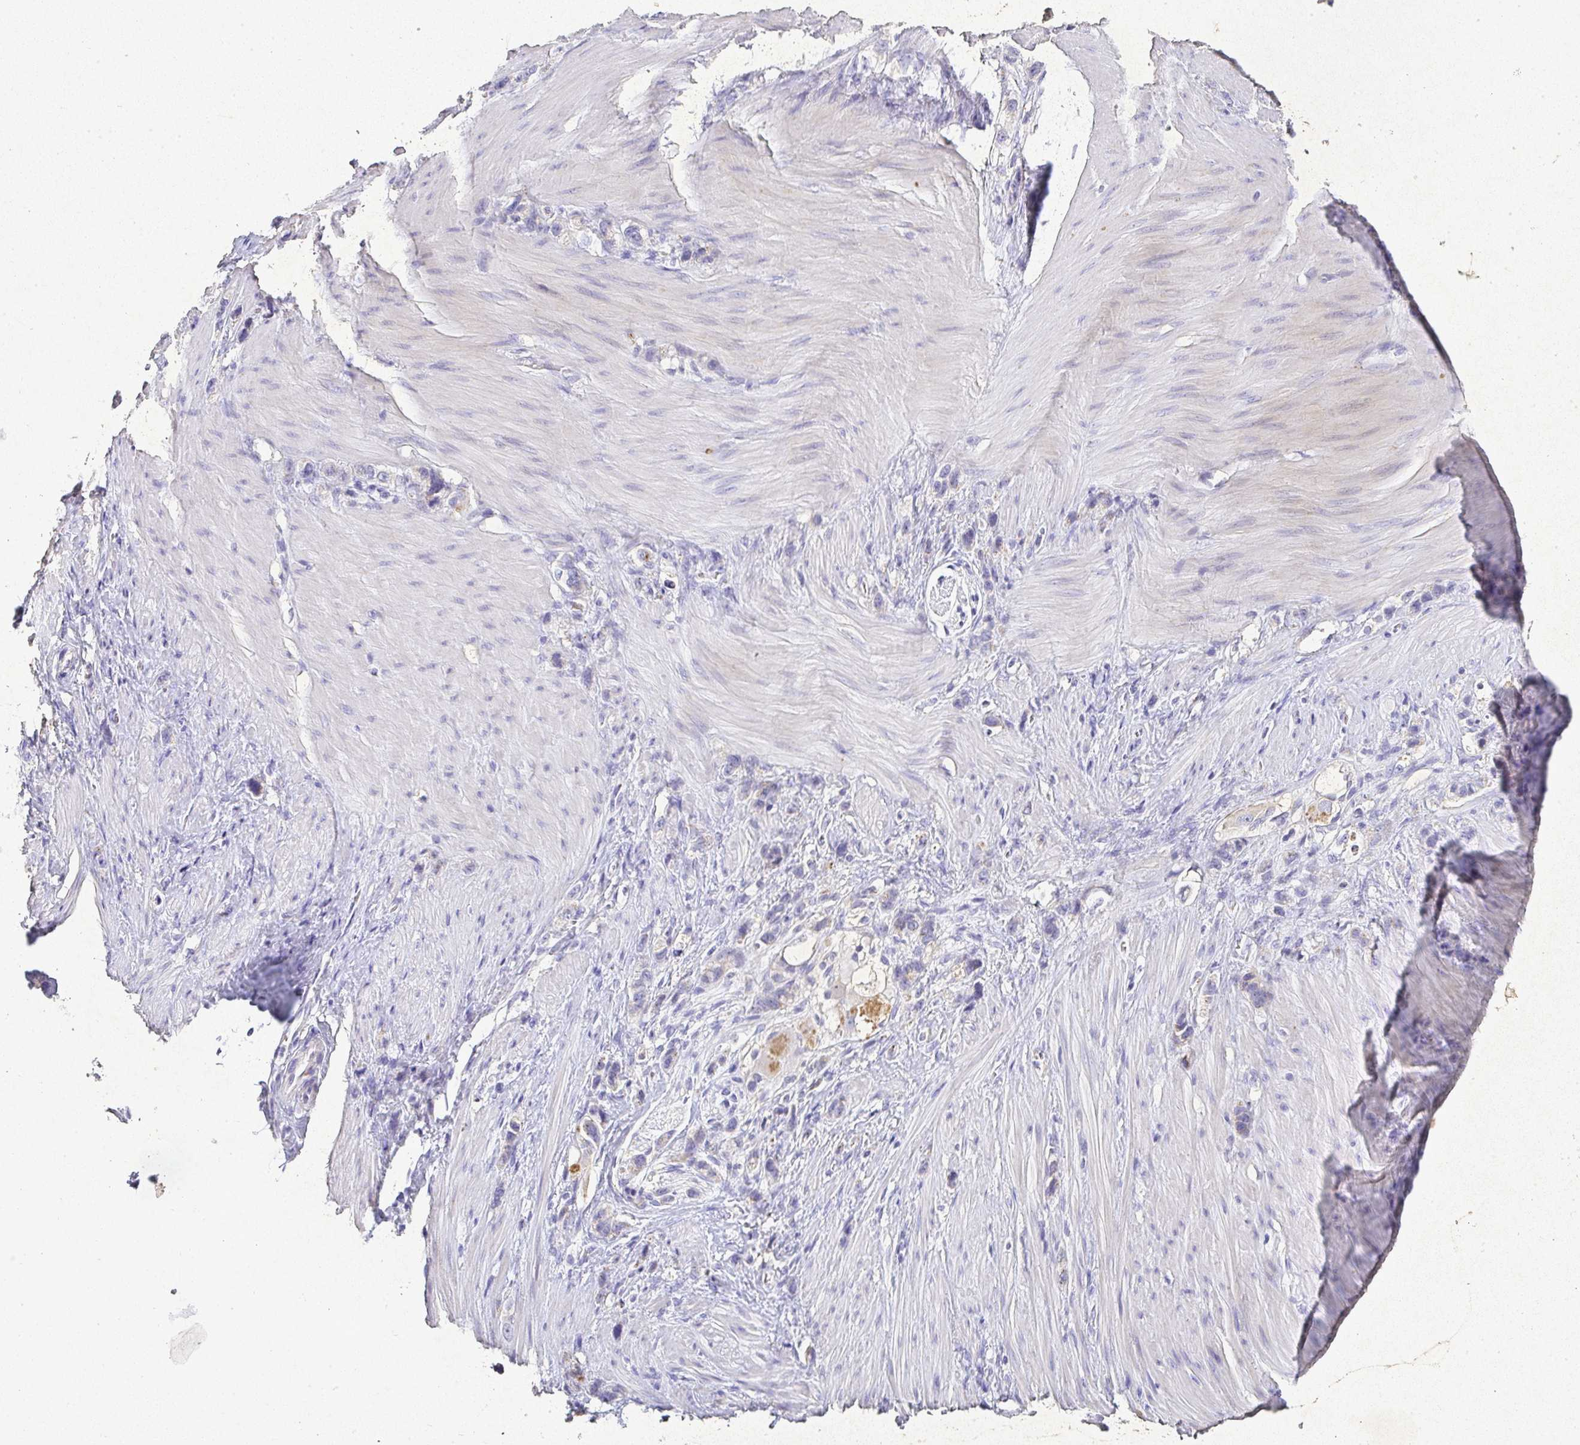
{"staining": {"intensity": "negative", "quantity": "none", "location": "none"}, "tissue": "stomach cancer", "cell_type": "Tumor cells", "image_type": "cancer", "snomed": [{"axis": "morphology", "description": "Adenocarcinoma, NOS"}, {"axis": "topography", "description": "Stomach"}], "caption": "Immunohistochemistry of human adenocarcinoma (stomach) displays no positivity in tumor cells. (Stains: DAB (3,3'-diaminobenzidine) IHC with hematoxylin counter stain, Microscopy: brightfield microscopy at high magnification).", "gene": "RPS2", "patient": {"sex": "female", "age": 65}}